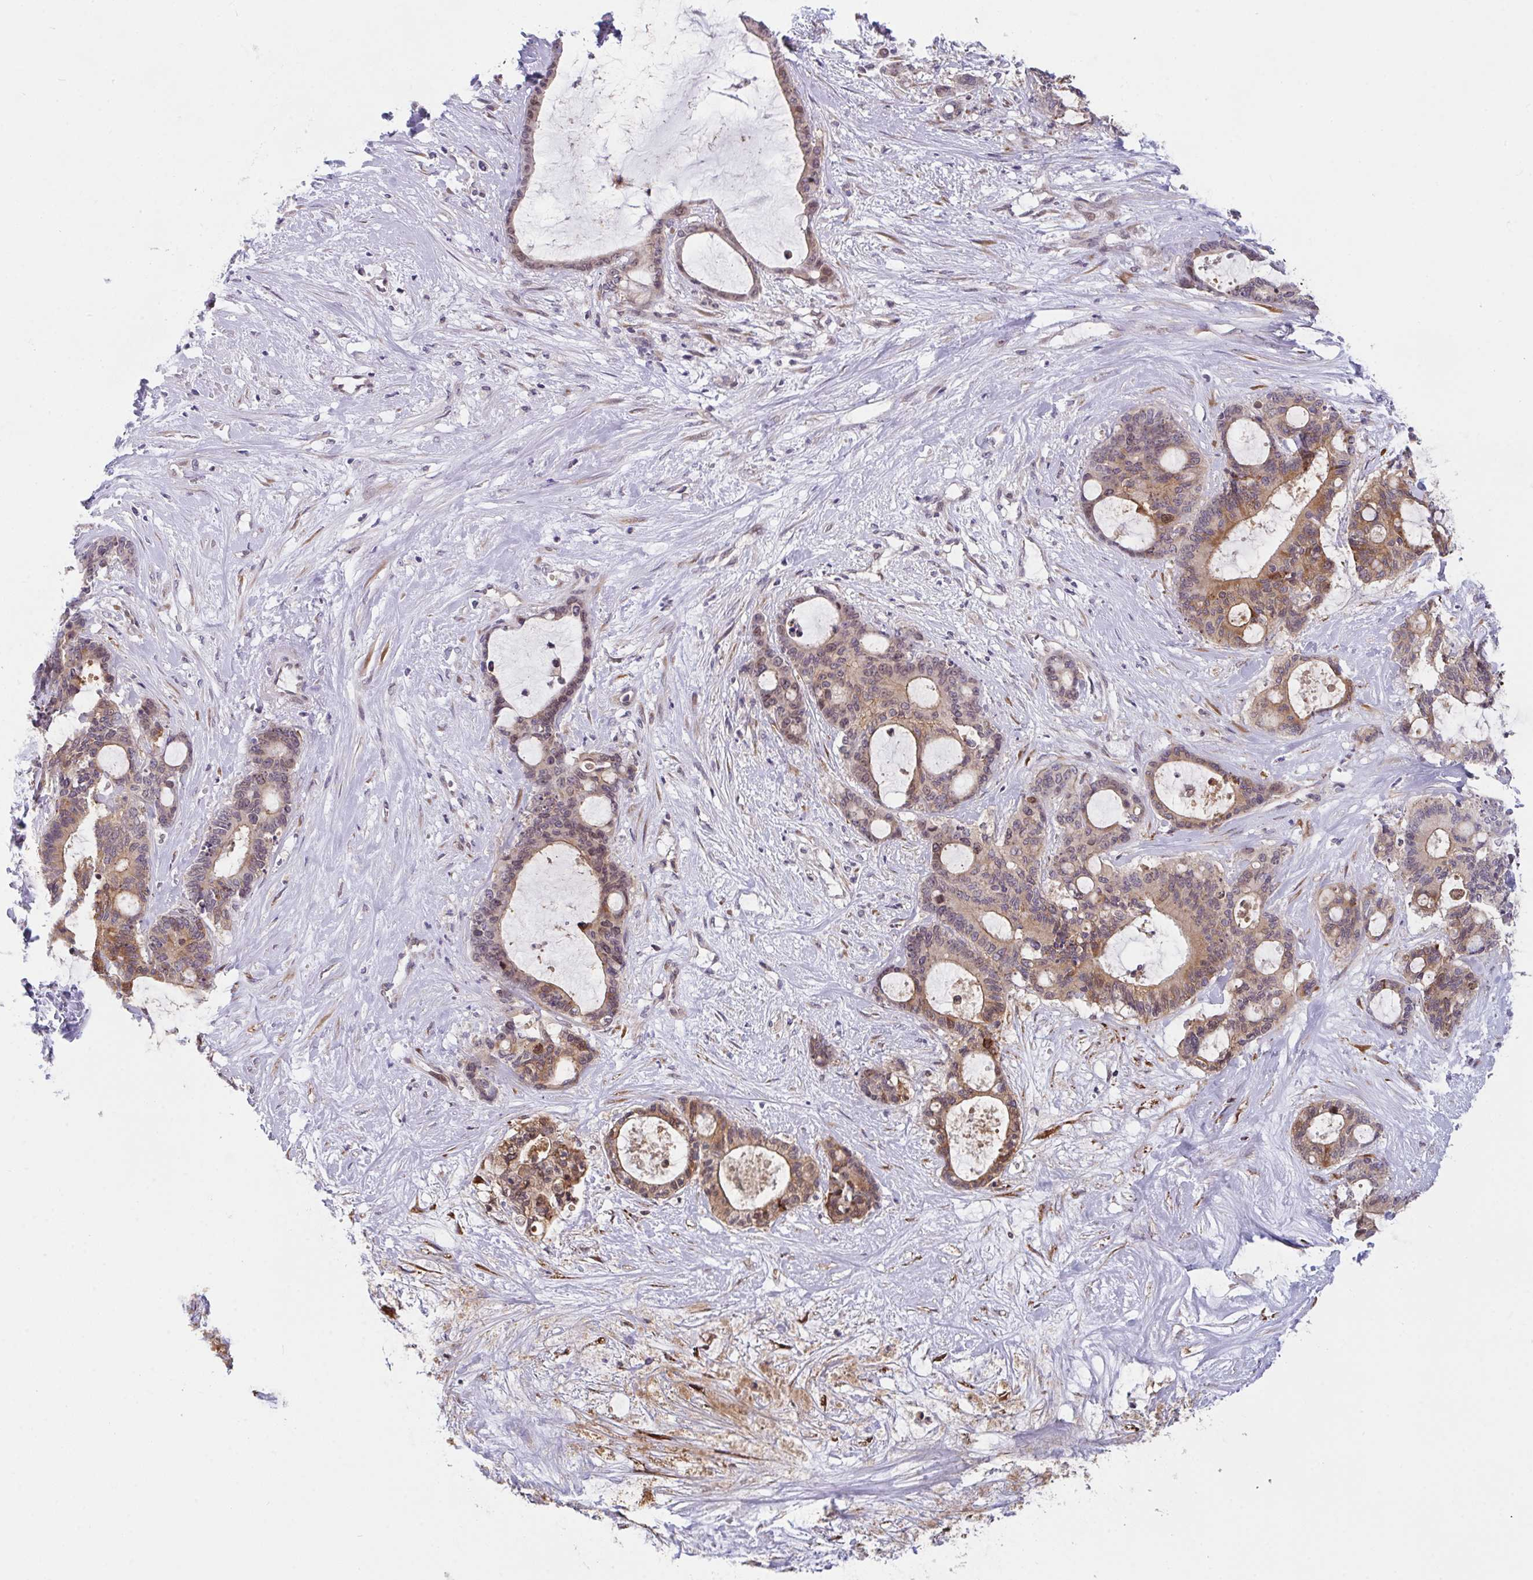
{"staining": {"intensity": "moderate", "quantity": ">75%", "location": "cytoplasmic/membranous,nuclear"}, "tissue": "liver cancer", "cell_type": "Tumor cells", "image_type": "cancer", "snomed": [{"axis": "morphology", "description": "Normal tissue, NOS"}, {"axis": "morphology", "description": "Cholangiocarcinoma"}, {"axis": "topography", "description": "Liver"}, {"axis": "topography", "description": "Peripheral nerve tissue"}], "caption": "Human liver cholangiocarcinoma stained for a protein (brown) exhibits moderate cytoplasmic/membranous and nuclear positive expression in approximately >75% of tumor cells.", "gene": "RBM18", "patient": {"sex": "female", "age": 73}}